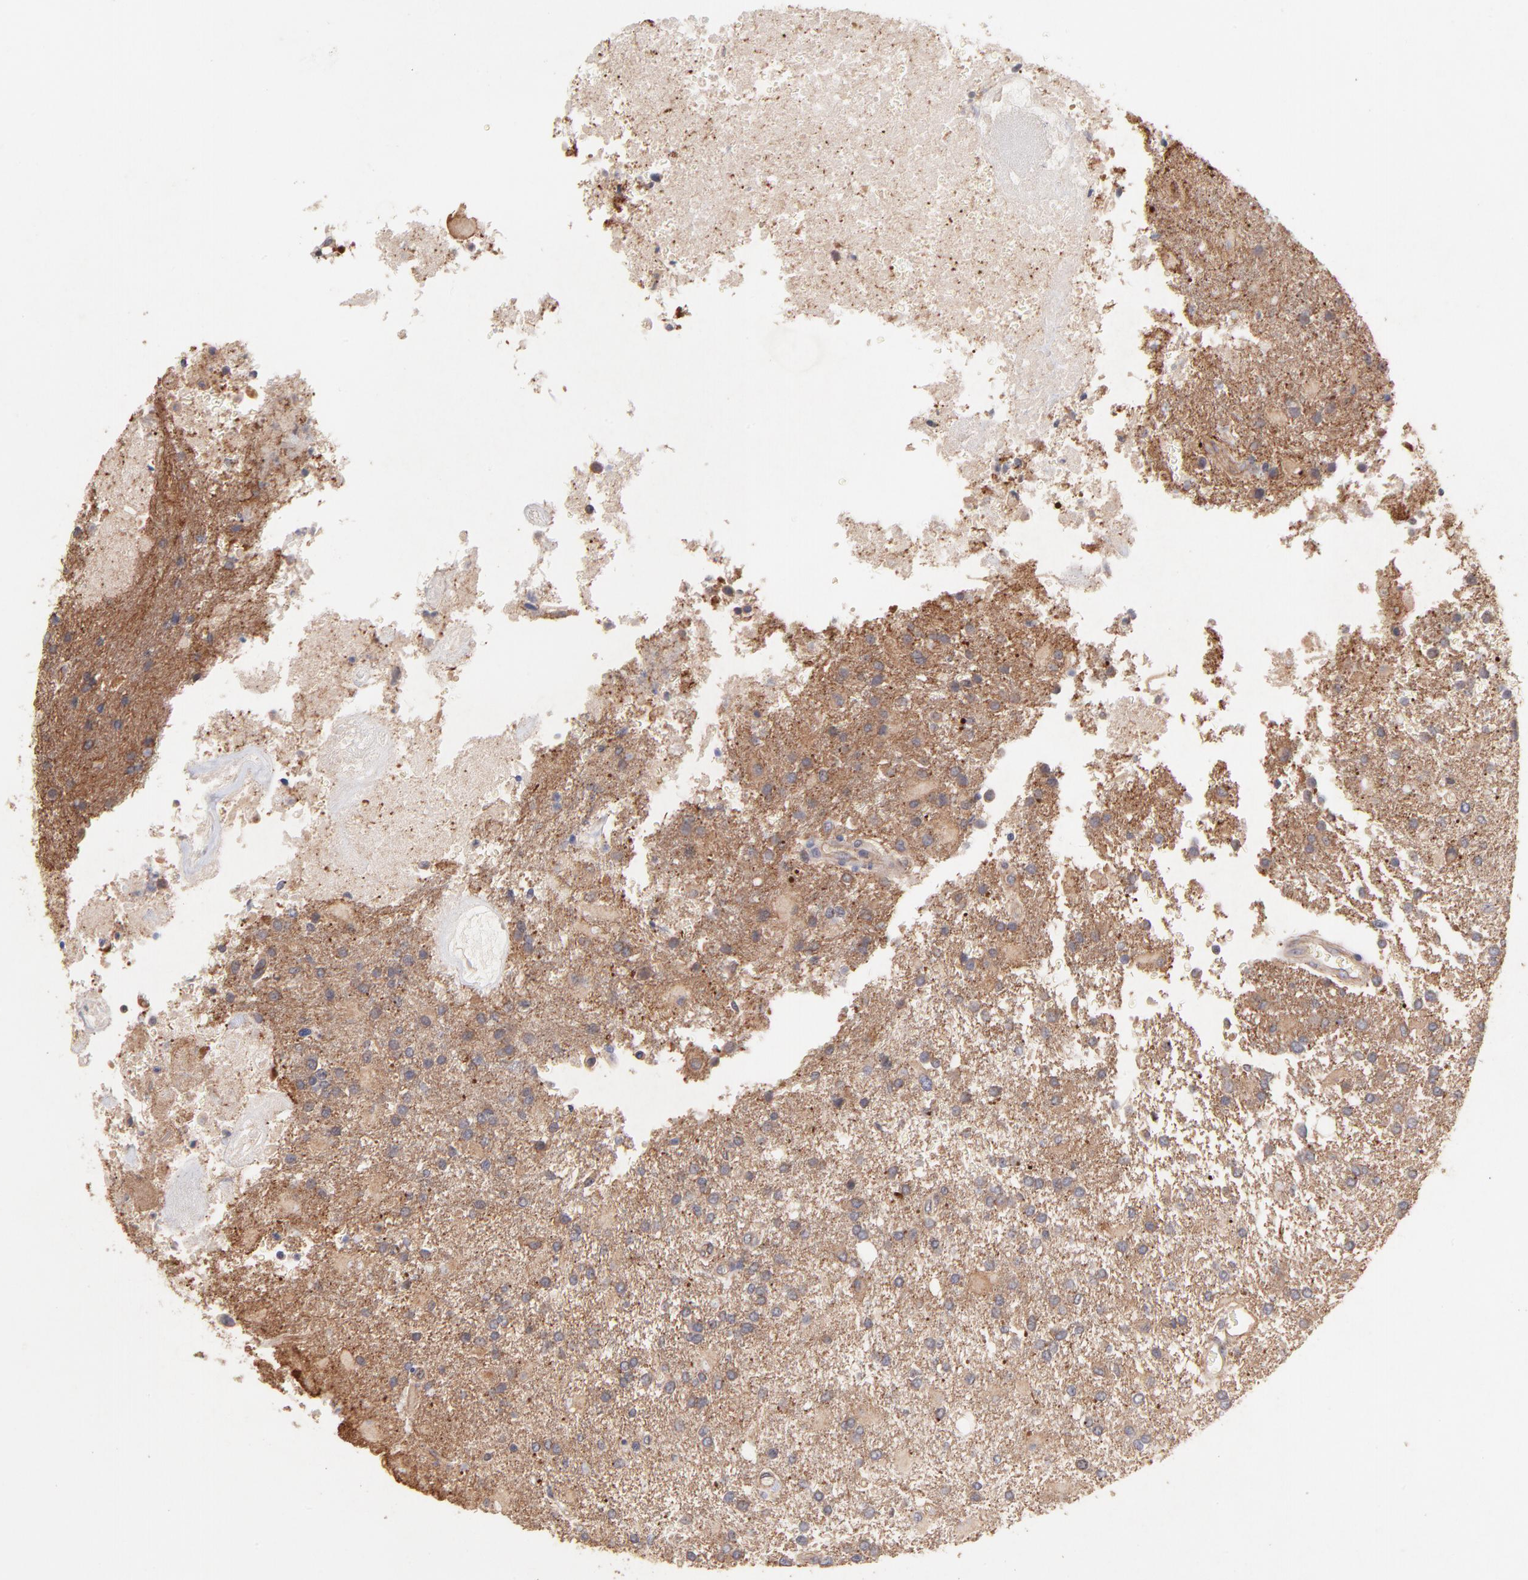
{"staining": {"intensity": "moderate", "quantity": "25%-75%", "location": "cytoplasmic/membranous"}, "tissue": "glioma", "cell_type": "Tumor cells", "image_type": "cancer", "snomed": [{"axis": "morphology", "description": "Glioma, malignant, High grade"}, {"axis": "topography", "description": "Cerebral cortex"}], "caption": "Brown immunohistochemical staining in malignant glioma (high-grade) exhibits moderate cytoplasmic/membranous positivity in about 25%-75% of tumor cells. (Brightfield microscopy of DAB IHC at high magnification).", "gene": "STAP2", "patient": {"sex": "male", "age": 79}}